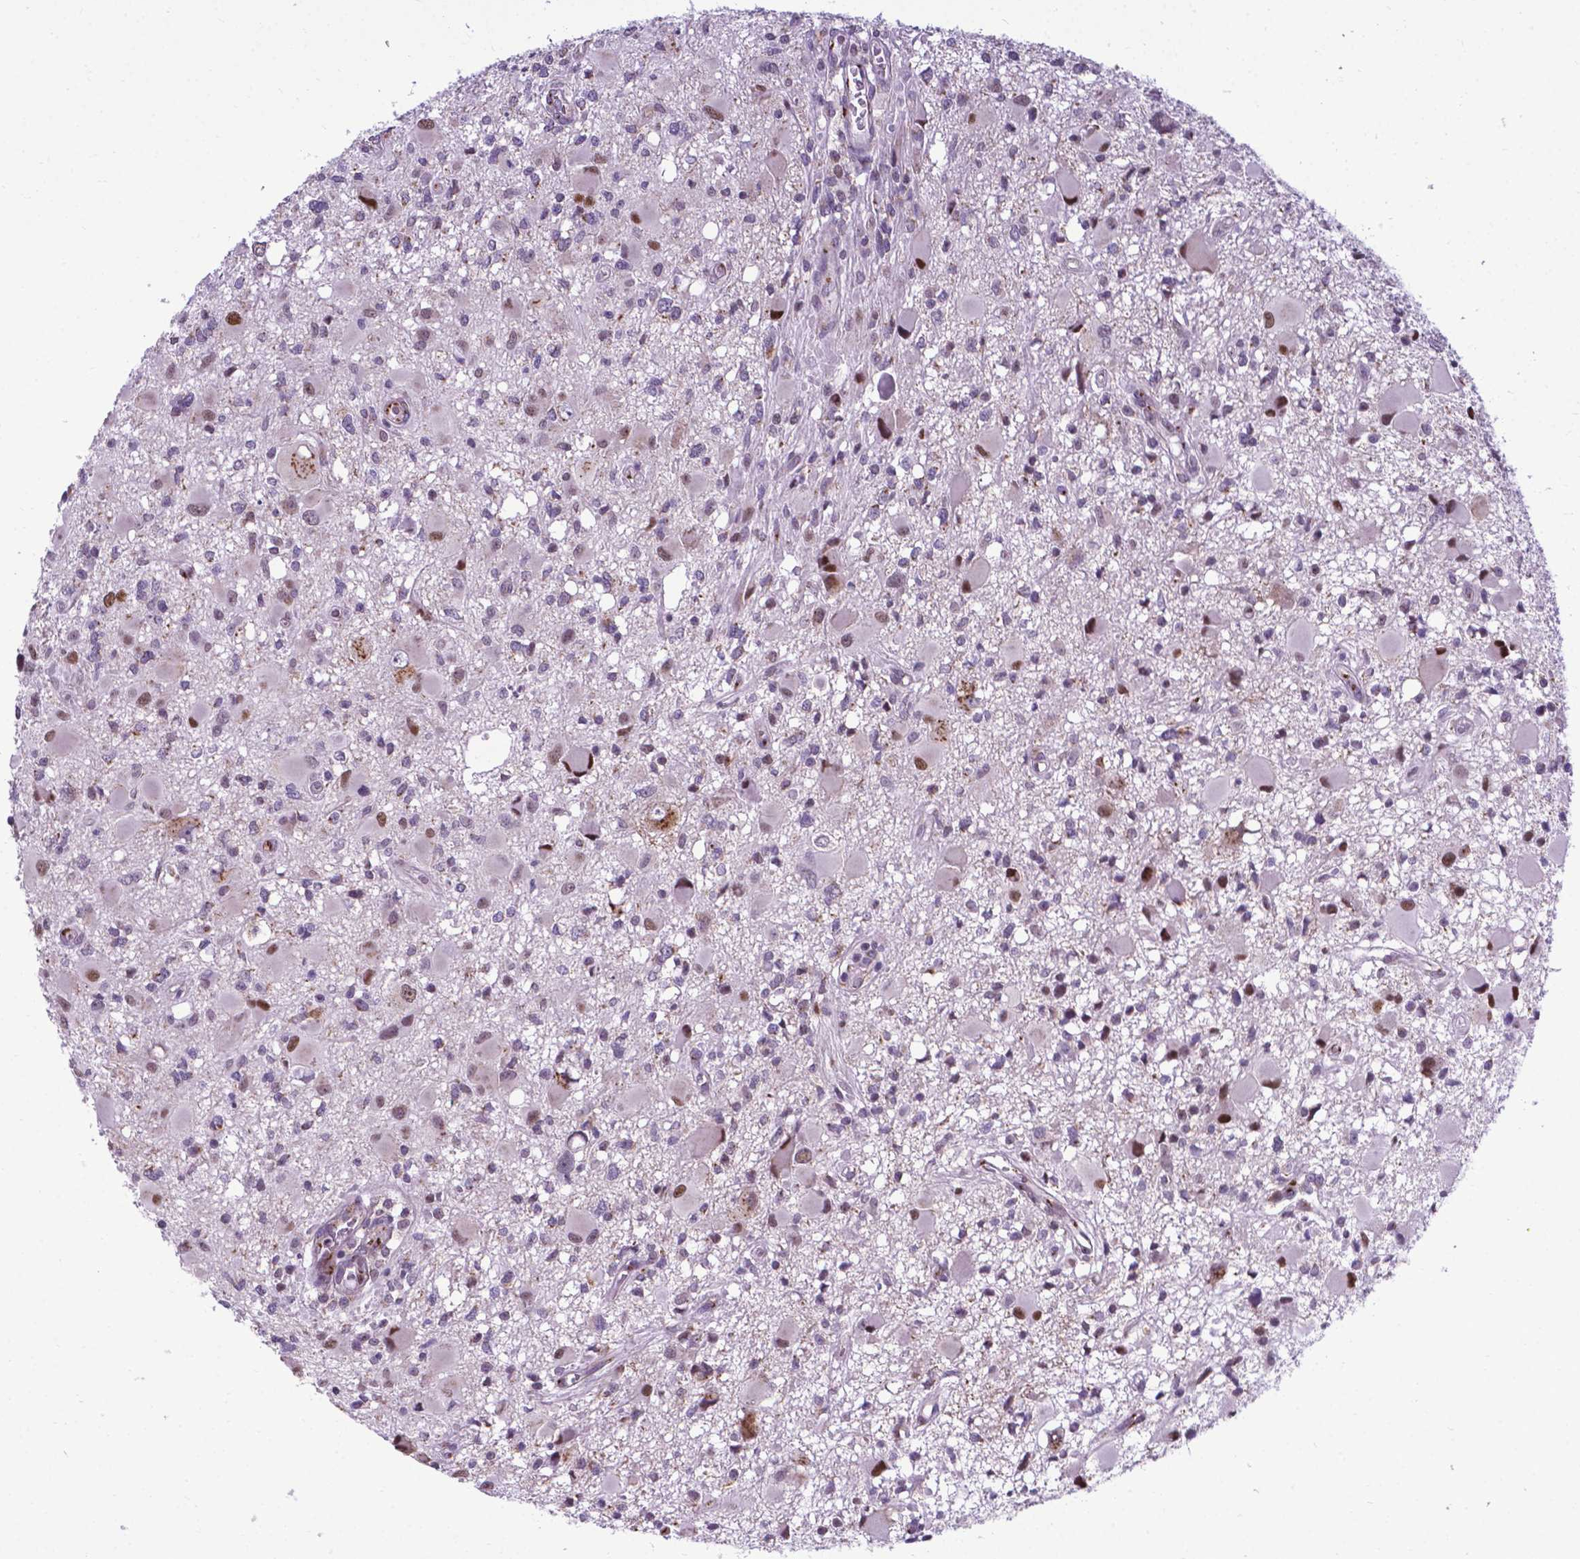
{"staining": {"intensity": "moderate", "quantity": "<25%", "location": "nuclear"}, "tissue": "glioma", "cell_type": "Tumor cells", "image_type": "cancer", "snomed": [{"axis": "morphology", "description": "Glioma, malignant, High grade"}, {"axis": "topography", "description": "Brain"}], "caption": "DAB (3,3'-diaminobenzidine) immunohistochemical staining of human high-grade glioma (malignant) shows moderate nuclear protein expression in approximately <25% of tumor cells. (brown staining indicates protein expression, while blue staining denotes nuclei).", "gene": "MRPL10", "patient": {"sex": "male", "age": 54}}